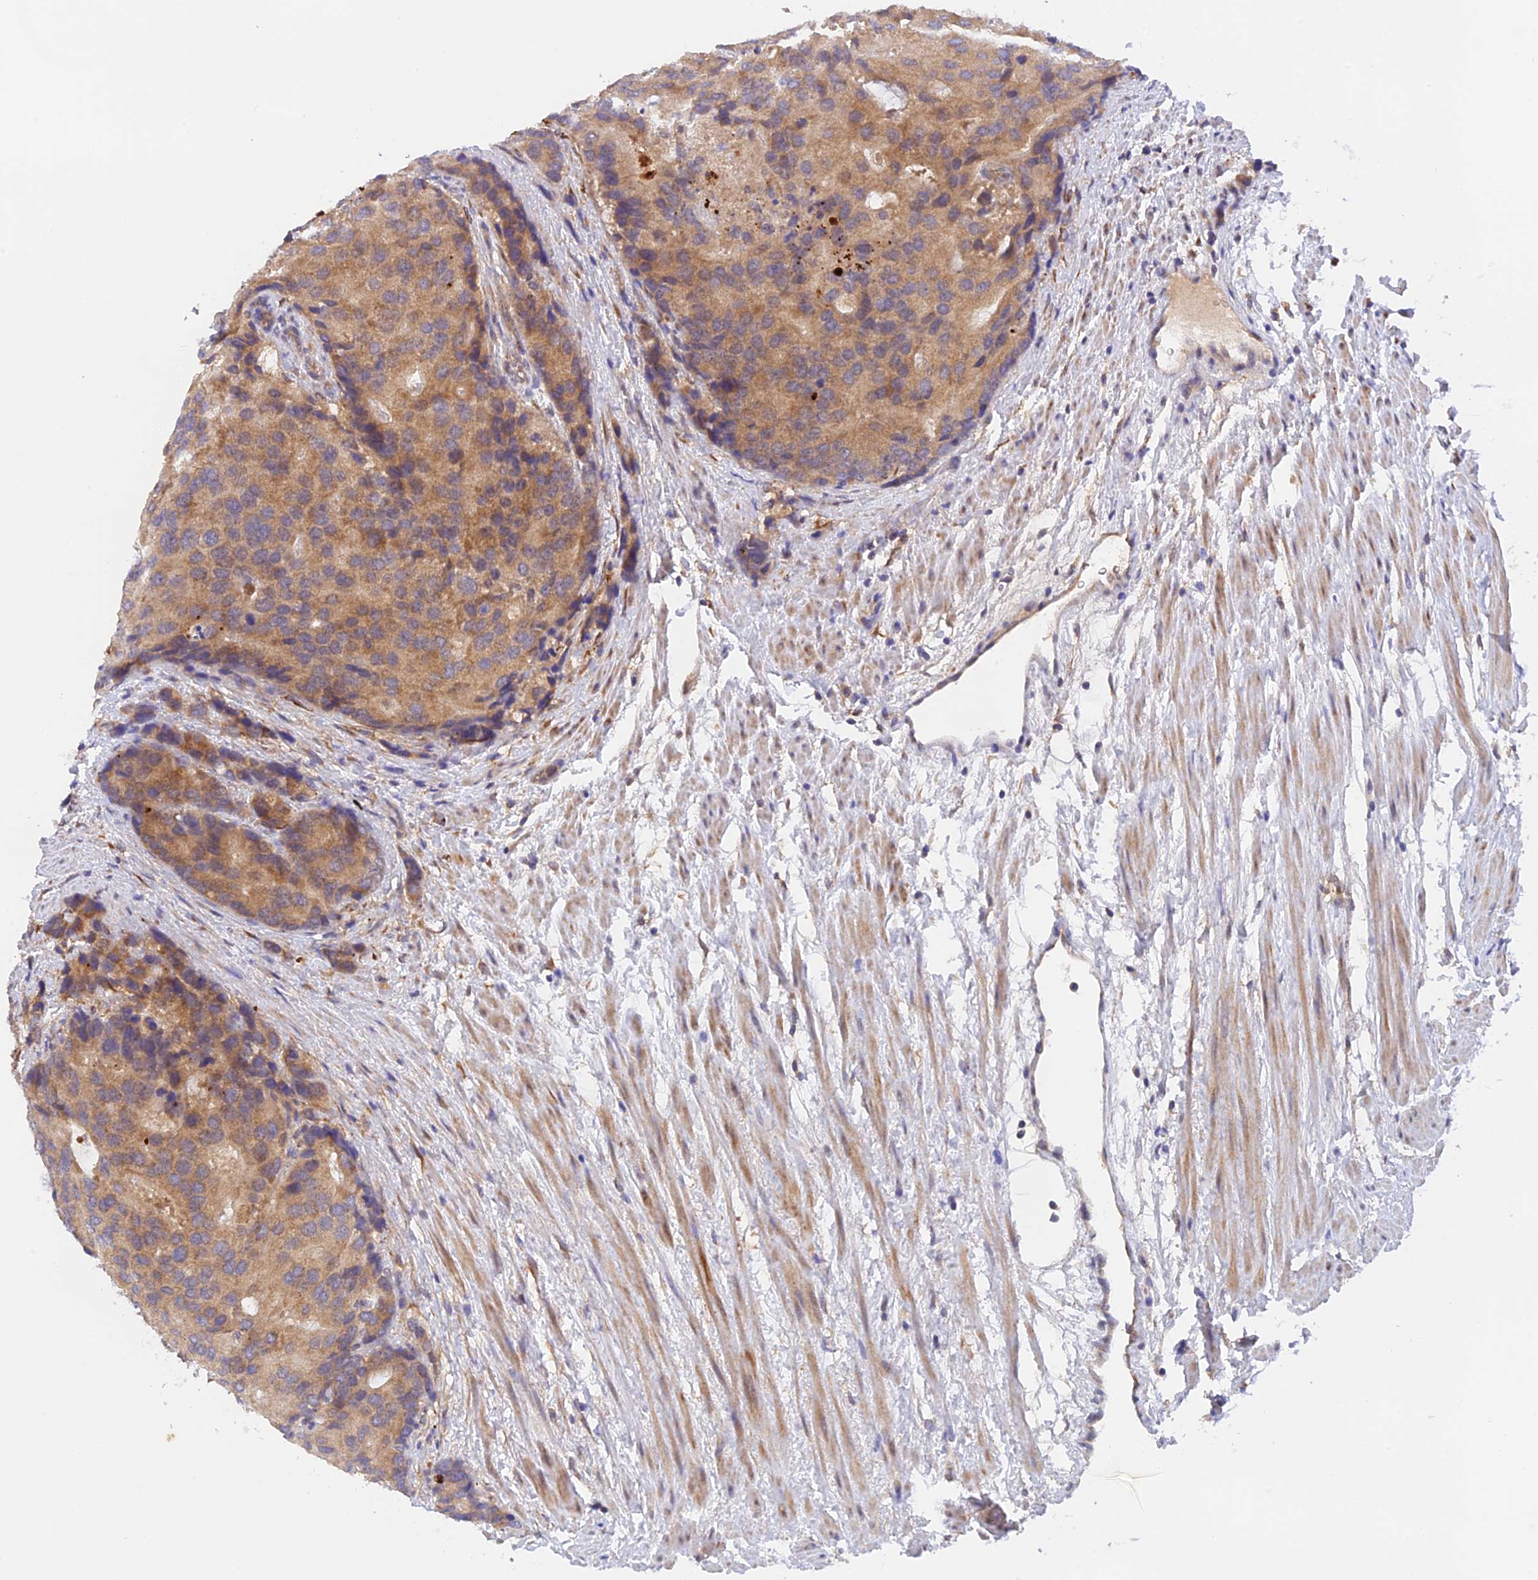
{"staining": {"intensity": "moderate", "quantity": ">75%", "location": "cytoplasmic/membranous"}, "tissue": "prostate cancer", "cell_type": "Tumor cells", "image_type": "cancer", "snomed": [{"axis": "morphology", "description": "Adenocarcinoma, High grade"}, {"axis": "topography", "description": "Prostate"}], "caption": "The micrograph demonstrates staining of adenocarcinoma (high-grade) (prostate), revealing moderate cytoplasmic/membranous protein positivity (brown color) within tumor cells.", "gene": "RANBP6", "patient": {"sex": "male", "age": 62}}